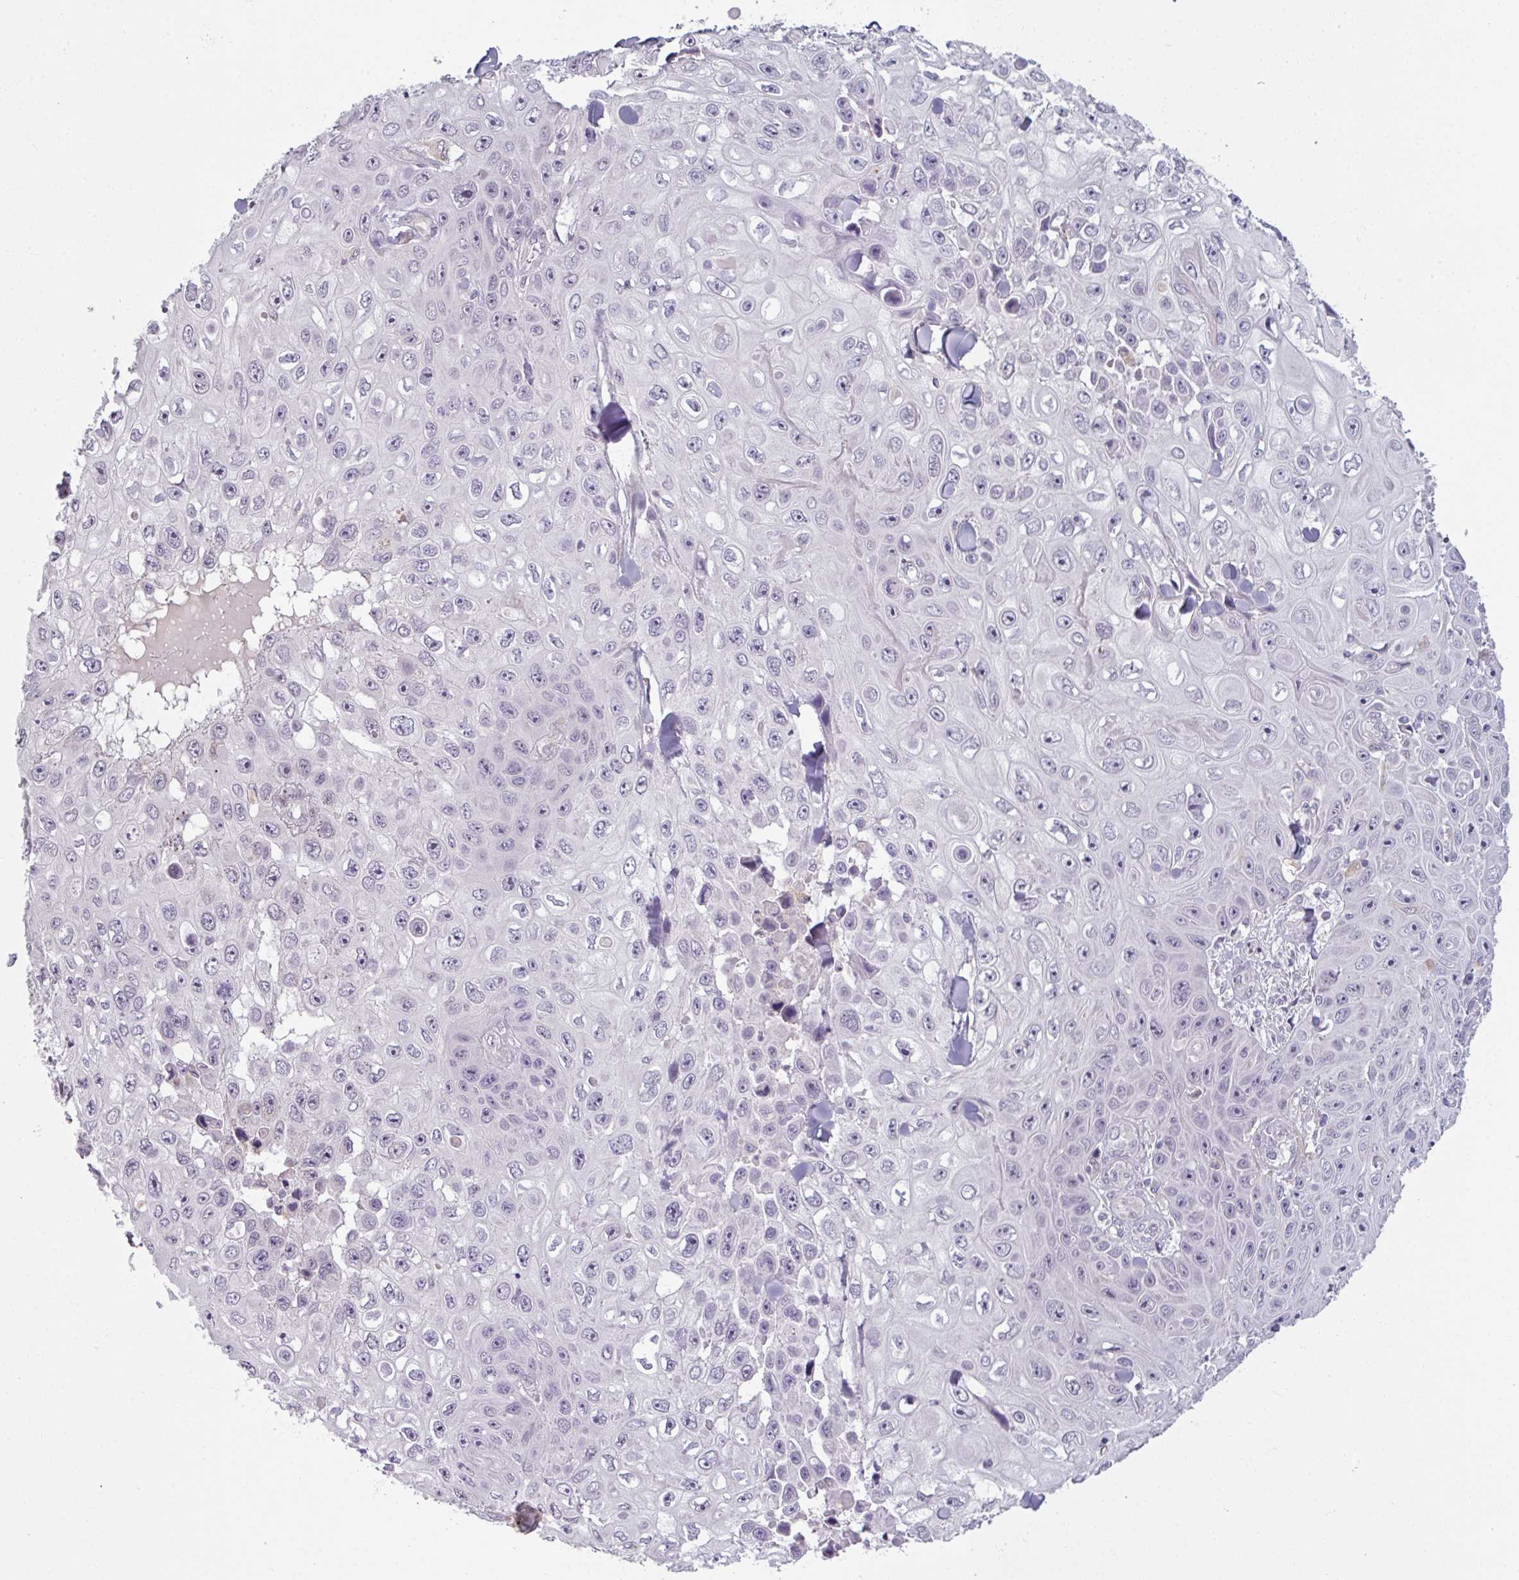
{"staining": {"intensity": "negative", "quantity": "none", "location": "none"}, "tissue": "skin cancer", "cell_type": "Tumor cells", "image_type": "cancer", "snomed": [{"axis": "morphology", "description": "Squamous cell carcinoma, NOS"}, {"axis": "topography", "description": "Skin"}], "caption": "A photomicrograph of skin cancer (squamous cell carcinoma) stained for a protein shows no brown staining in tumor cells.", "gene": "UVSSA", "patient": {"sex": "male", "age": 82}}